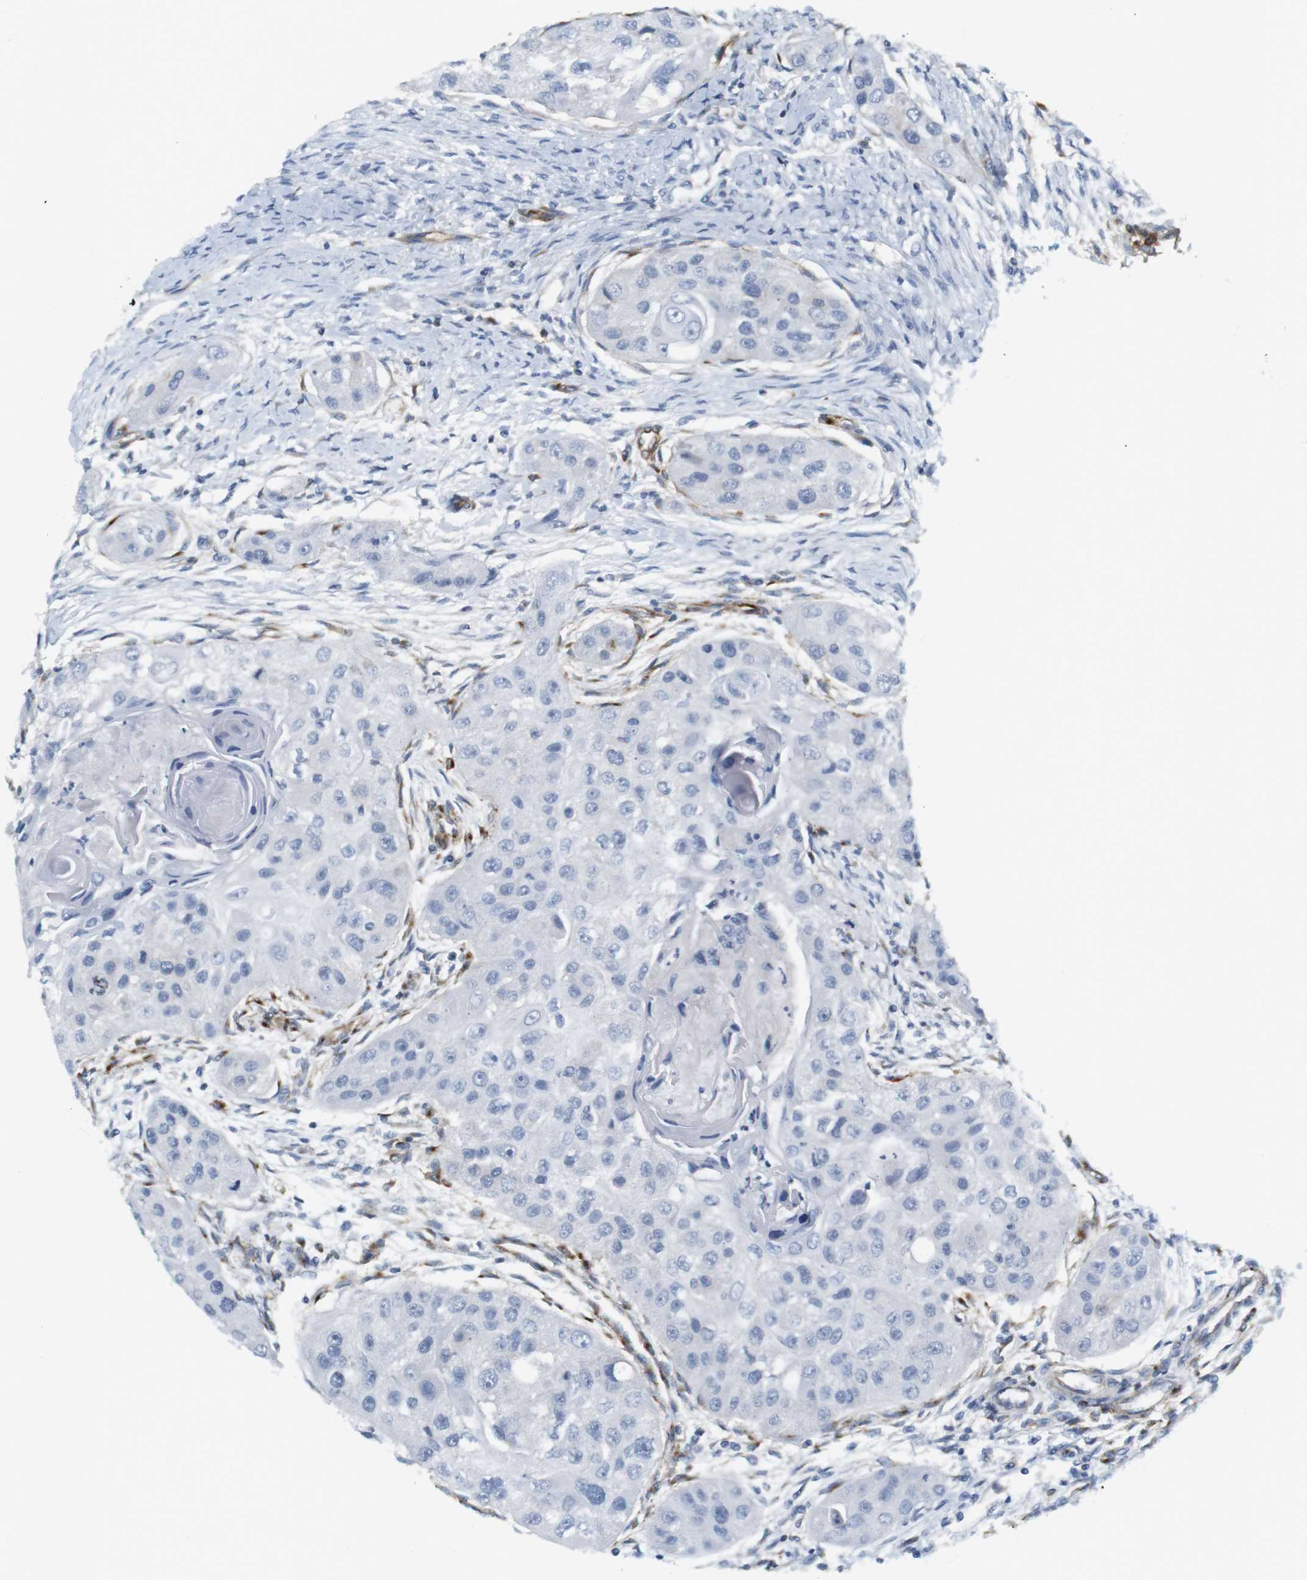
{"staining": {"intensity": "negative", "quantity": "none", "location": "none"}, "tissue": "head and neck cancer", "cell_type": "Tumor cells", "image_type": "cancer", "snomed": [{"axis": "morphology", "description": "Normal tissue, NOS"}, {"axis": "morphology", "description": "Squamous cell carcinoma, NOS"}, {"axis": "topography", "description": "Skeletal muscle"}, {"axis": "topography", "description": "Head-Neck"}], "caption": "Tumor cells are negative for brown protein staining in head and neck cancer.", "gene": "F2R", "patient": {"sex": "male", "age": 51}}